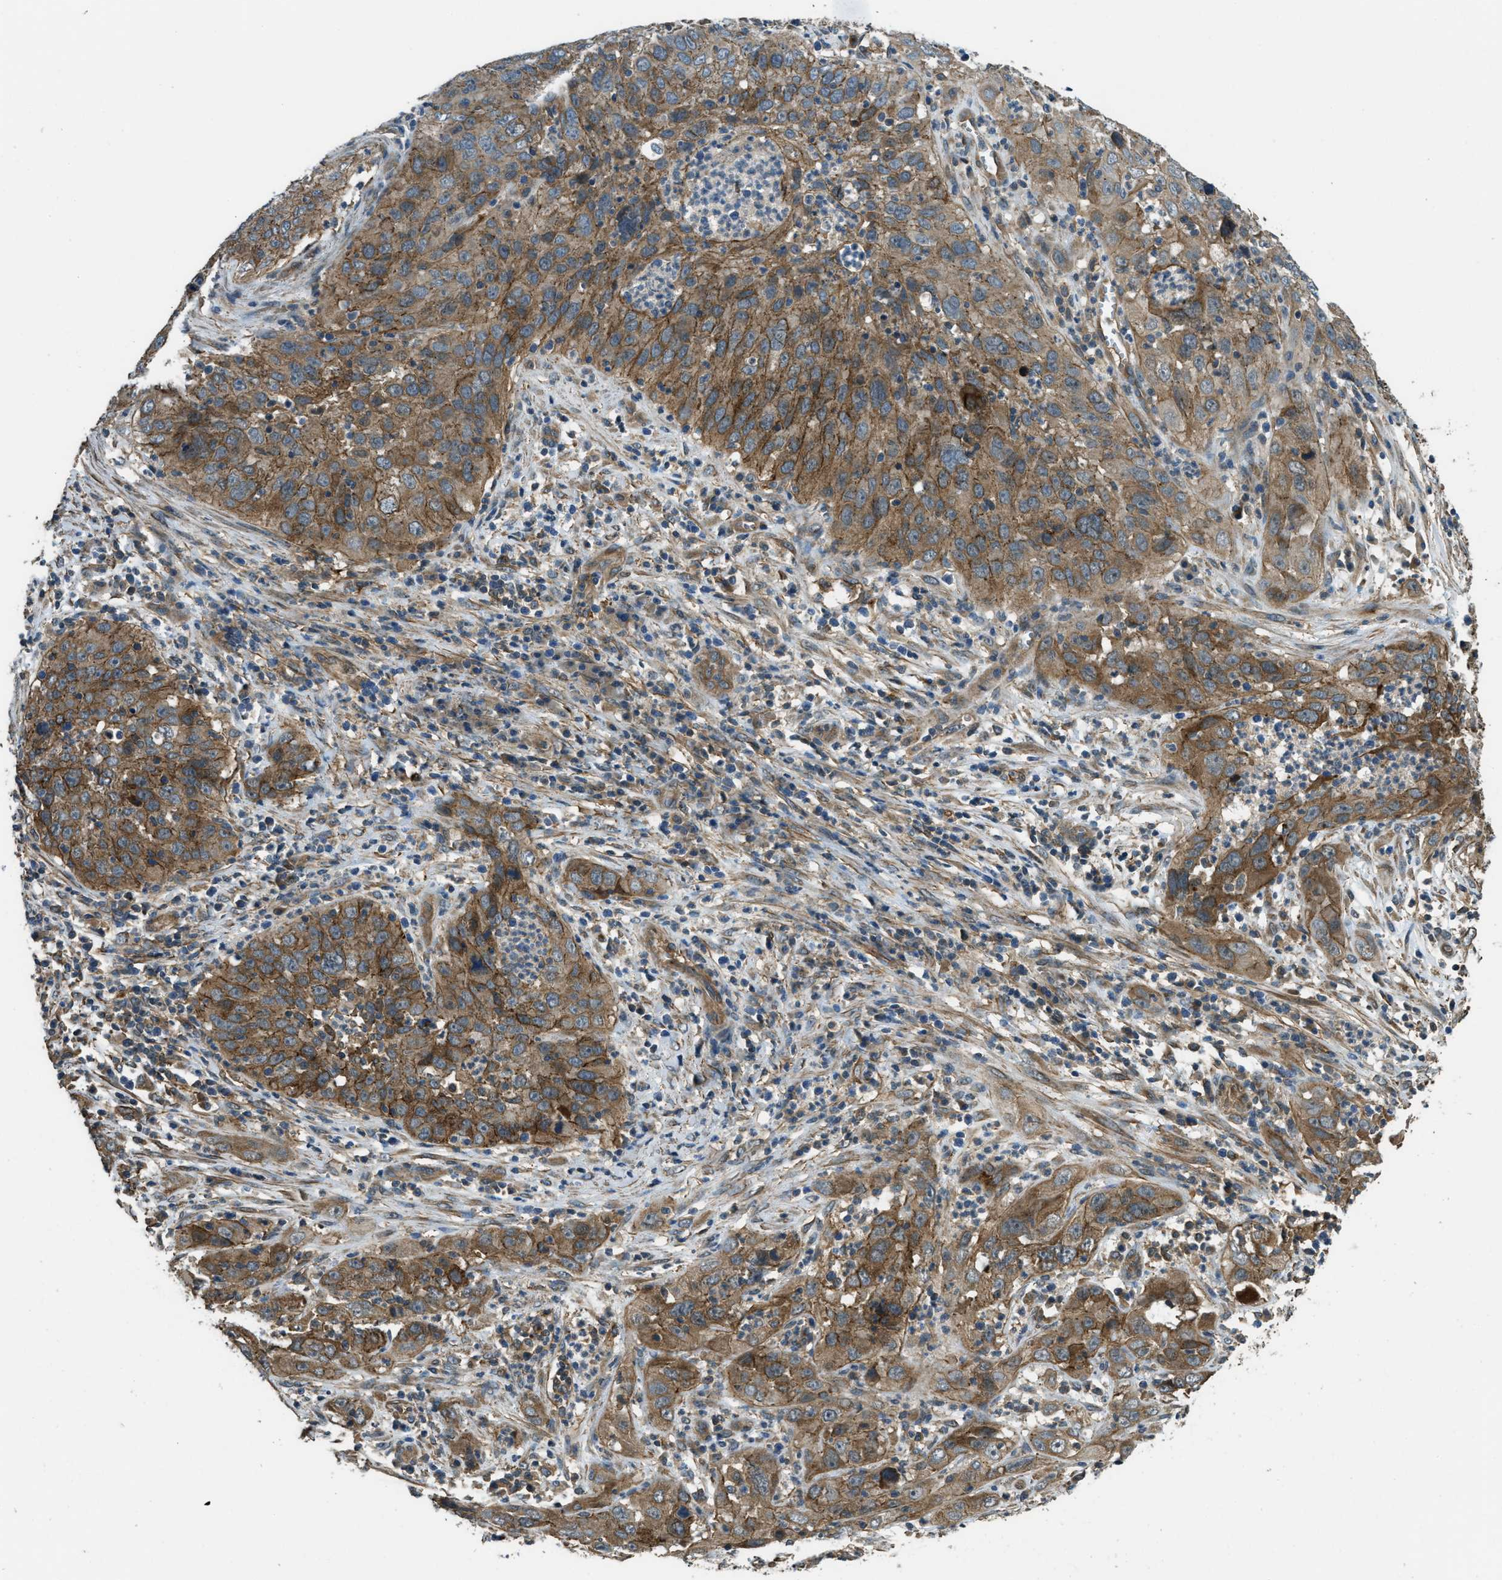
{"staining": {"intensity": "moderate", "quantity": ">75%", "location": "cytoplasmic/membranous"}, "tissue": "cervical cancer", "cell_type": "Tumor cells", "image_type": "cancer", "snomed": [{"axis": "morphology", "description": "Squamous cell carcinoma, NOS"}, {"axis": "topography", "description": "Cervix"}], "caption": "DAB (3,3'-diaminobenzidine) immunohistochemical staining of human cervical cancer (squamous cell carcinoma) displays moderate cytoplasmic/membranous protein staining in approximately >75% of tumor cells.", "gene": "CGN", "patient": {"sex": "female", "age": 32}}